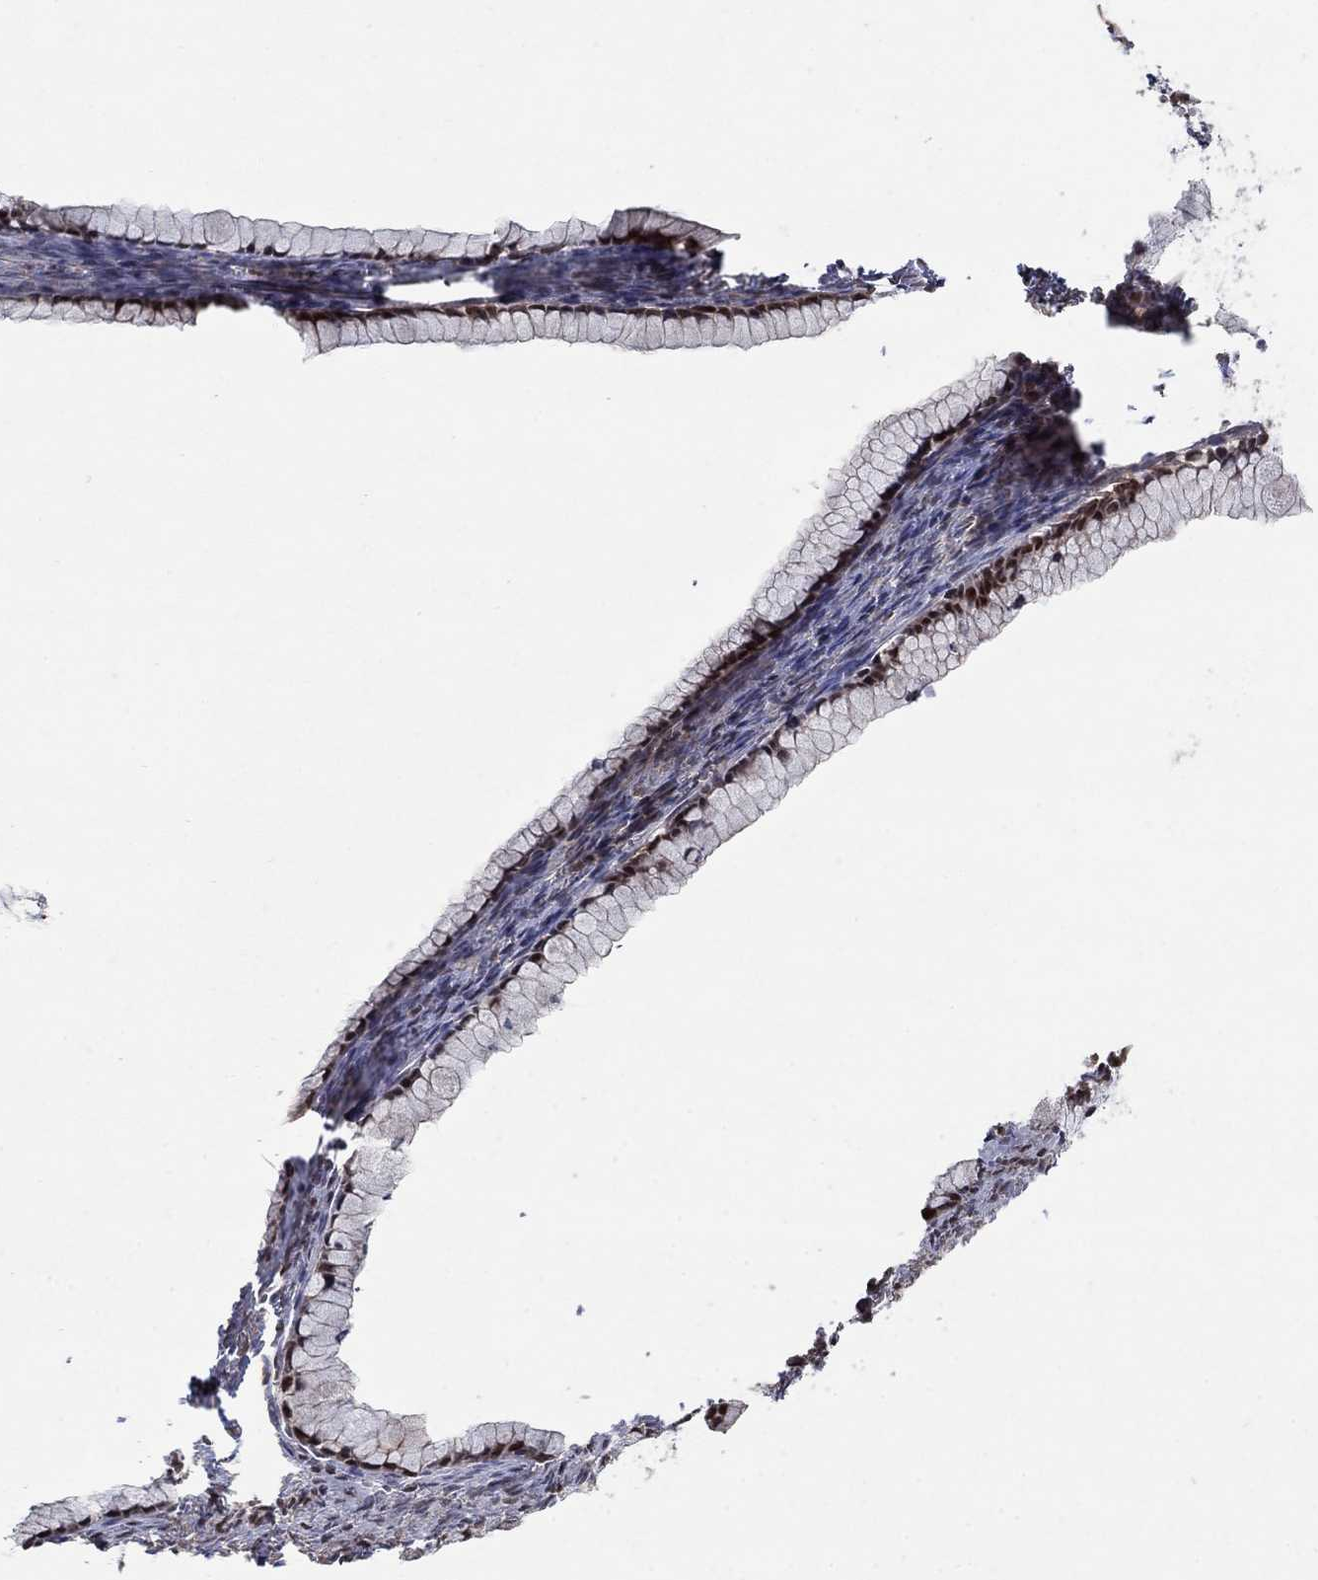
{"staining": {"intensity": "strong", "quantity": "25%-75%", "location": "cytoplasmic/membranous,nuclear"}, "tissue": "ovarian cancer", "cell_type": "Tumor cells", "image_type": "cancer", "snomed": [{"axis": "morphology", "description": "Cystadenocarcinoma, mucinous, NOS"}, {"axis": "topography", "description": "Ovary"}], "caption": "IHC histopathology image of neoplastic tissue: human ovarian cancer stained using IHC displays high levels of strong protein expression localized specifically in the cytoplasmic/membranous and nuclear of tumor cells, appearing as a cytoplasmic/membranous and nuclear brown color.", "gene": "CCDC66", "patient": {"sex": "female", "age": 41}}